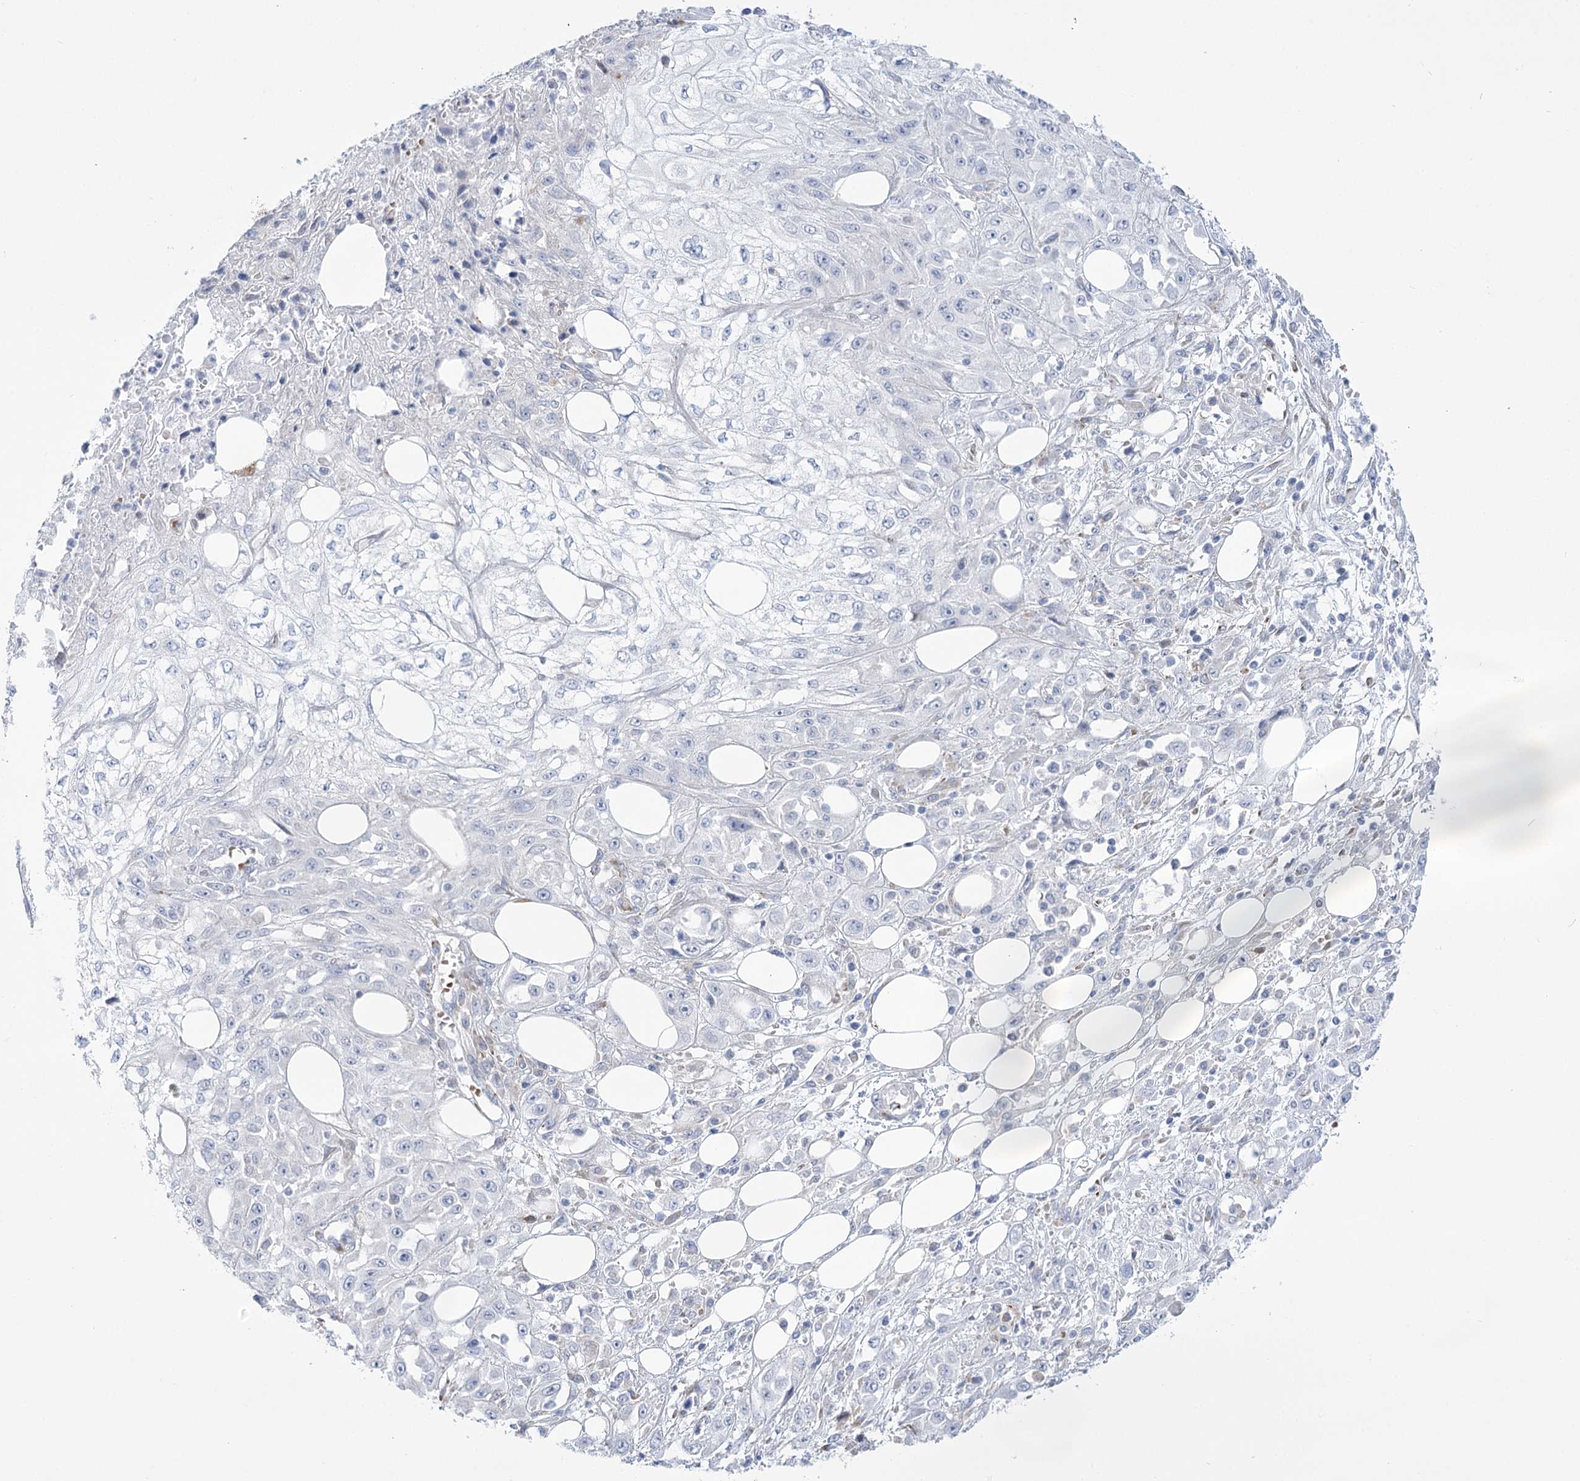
{"staining": {"intensity": "negative", "quantity": "none", "location": "none"}, "tissue": "skin cancer", "cell_type": "Tumor cells", "image_type": "cancer", "snomed": [{"axis": "morphology", "description": "Squamous cell carcinoma, NOS"}, {"axis": "morphology", "description": "Squamous cell carcinoma, metastatic, NOS"}, {"axis": "topography", "description": "Skin"}, {"axis": "topography", "description": "Lymph node"}], "caption": "Squamous cell carcinoma (skin) was stained to show a protein in brown. There is no significant staining in tumor cells. The staining is performed using DAB (3,3'-diaminobenzidine) brown chromogen with nuclei counter-stained in using hematoxylin.", "gene": "SIAE", "patient": {"sex": "male", "age": 75}}